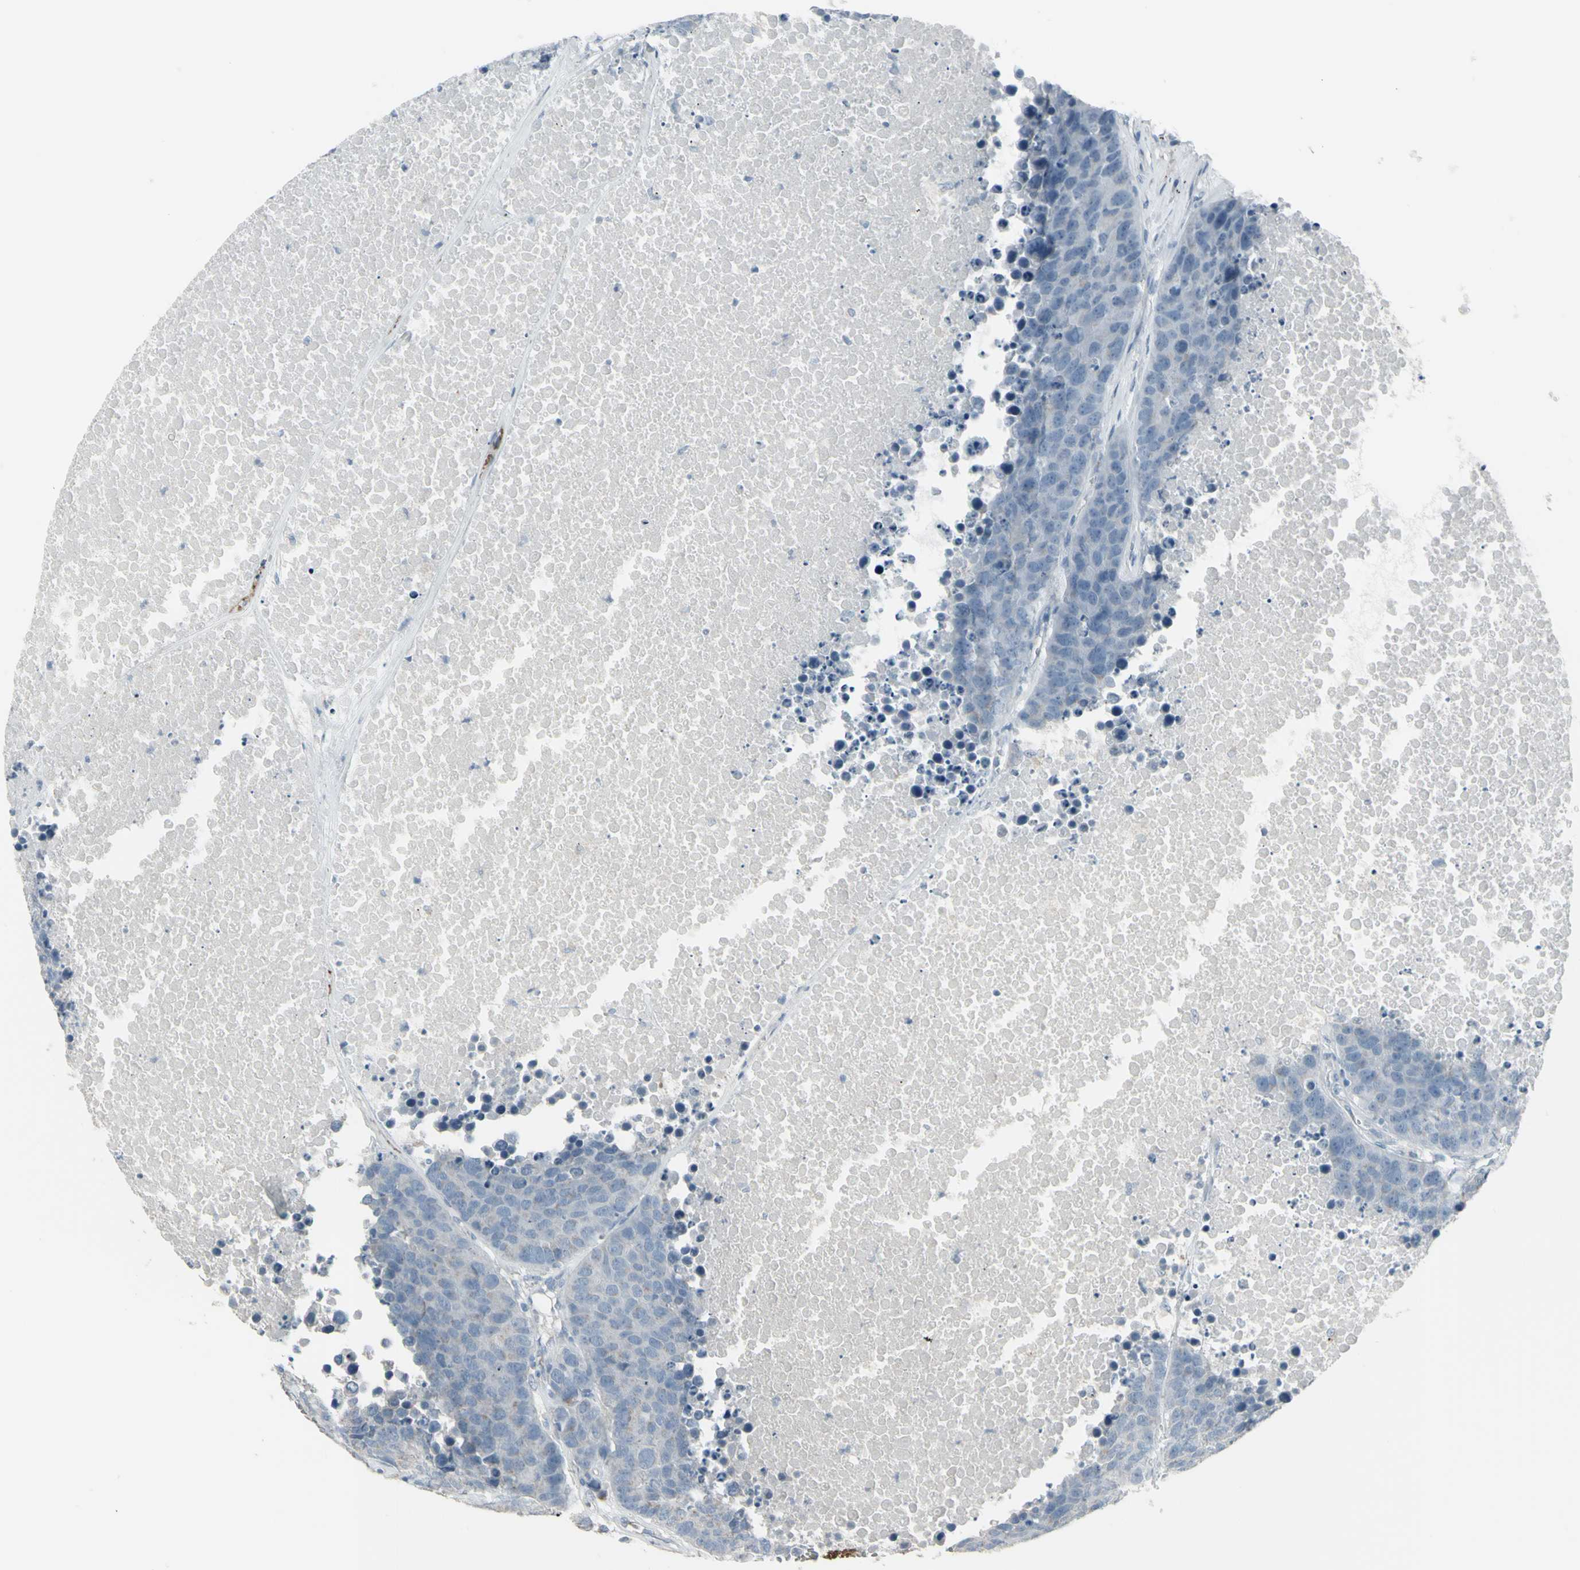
{"staining": {"intensity": "negative", "quantity": "none", "location": "none"}, "tissue": "carcinoid", "cell_type": "Tumor cells", "image_type": "cancer", "snomed": [{"axis": "morphology", "description": "Carcinoid, malignant, NOS"}, {"axis": "topography", "description": "Lung"}], "caption": "IHC histopathology image of carcinoid stained for a protein (brown), which displays no positivity in tumor cells.", "gene": "CD79B", "patient": {"sex": "male", "age": 60}}